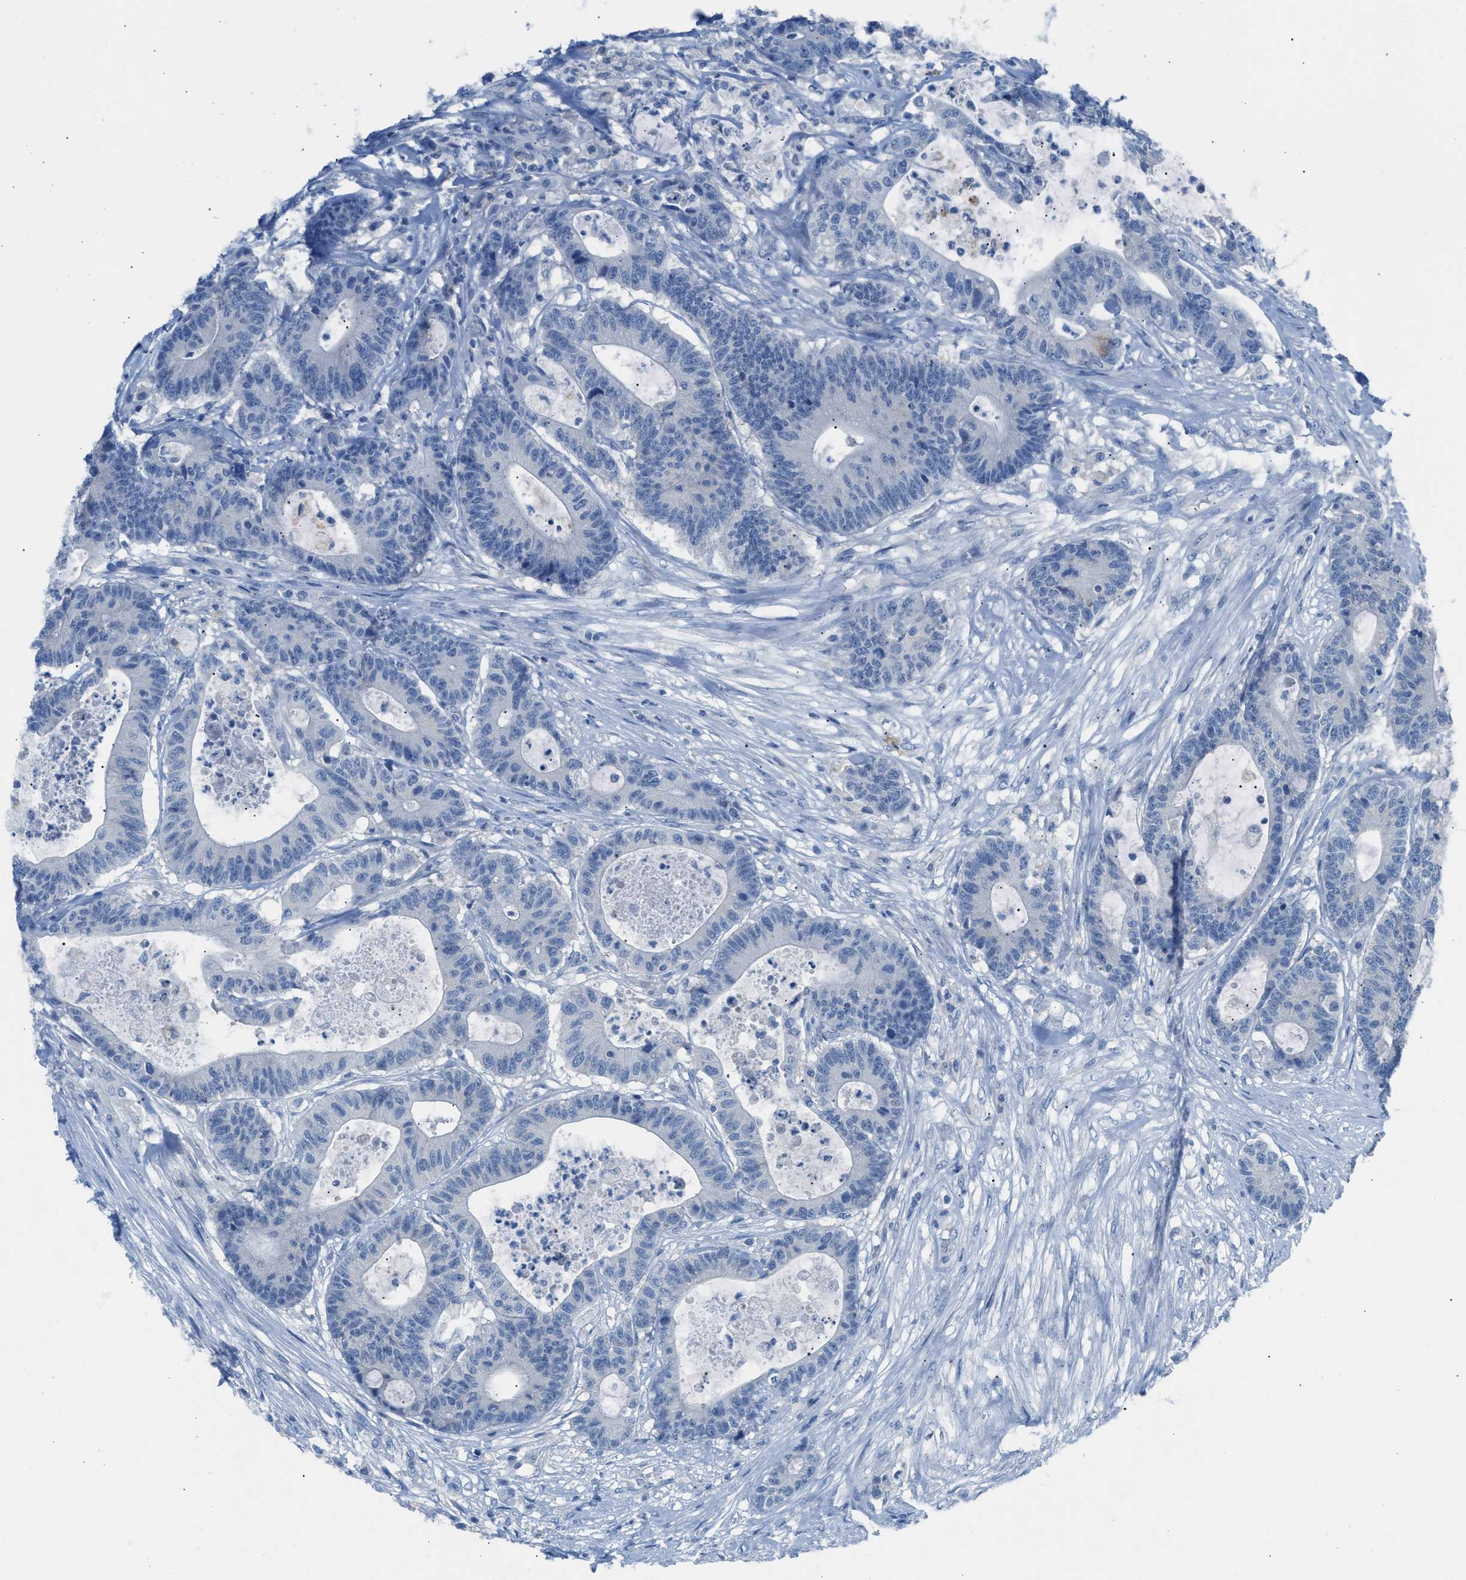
{"staining": {"intensity": "negative", "quantity": "none", "location": "none"}, "tissue": "colorectal cancer", "cell_type": "Tumor cells", "image_type": "cancer", "snomed": [{"axis": "morphology", "description": "Adenocarcinoma, NOS"}, {"axis": "topography", "description": "Colon"}], "caption": "IHC histopathology image of adenocarcinoma (colorectal) stained for a protein (brown), which reveals no staining in tumor cells.", "gene": "CLEC10A", "patient": {"sex": "female", "age": 84}}